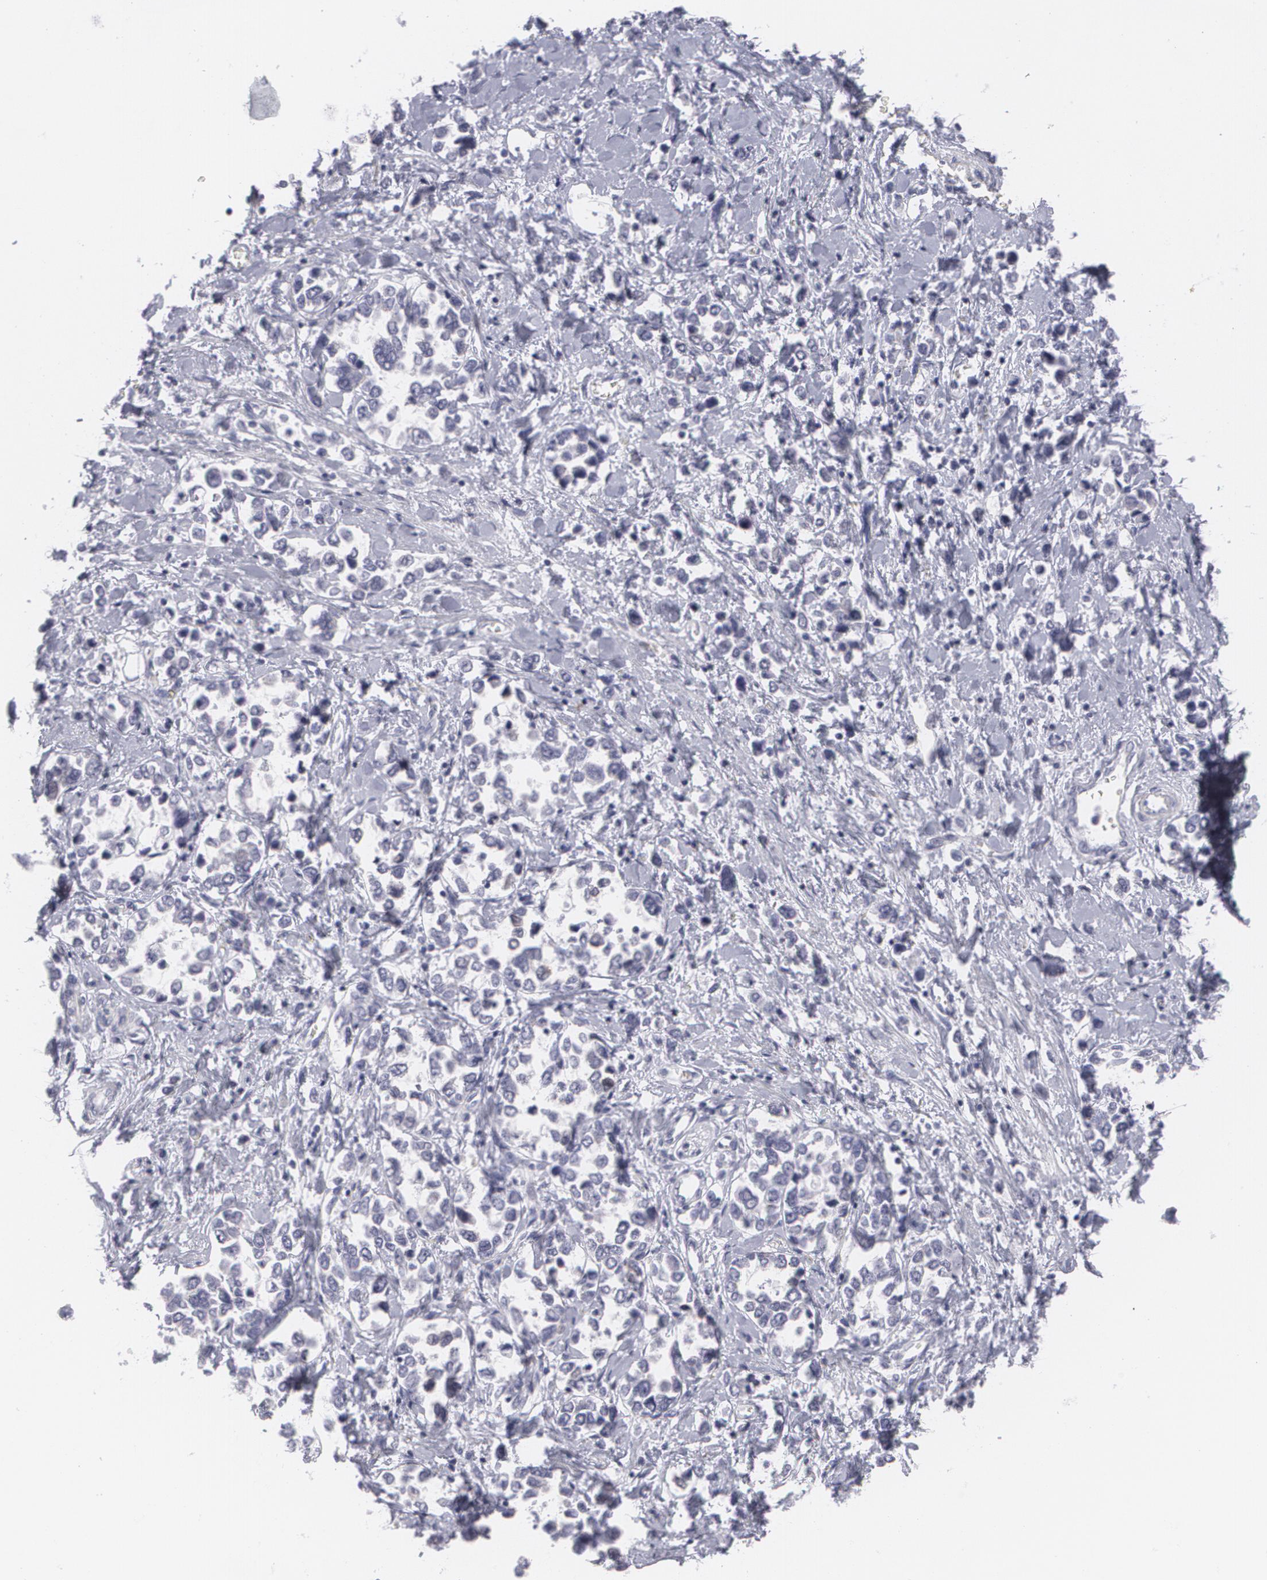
{"staining": {"intensity": "negative", "quantity": "none", "location": "none"}, "tissue": "stomach cancer", "cell_type": "Tumor cells", "image_type": "cancer", "snomed": [{"axis": "morphology", "description": "Adenocarcinoma, NOS"}, {"axis": "topography", "description": "Stomach, upper"}], "caption": "IHC of adenocarcinoma (stomach) shows no expression in tumor cells.", "gene": "MBNL3", "patient": {"sex": "male", "age": 76}}